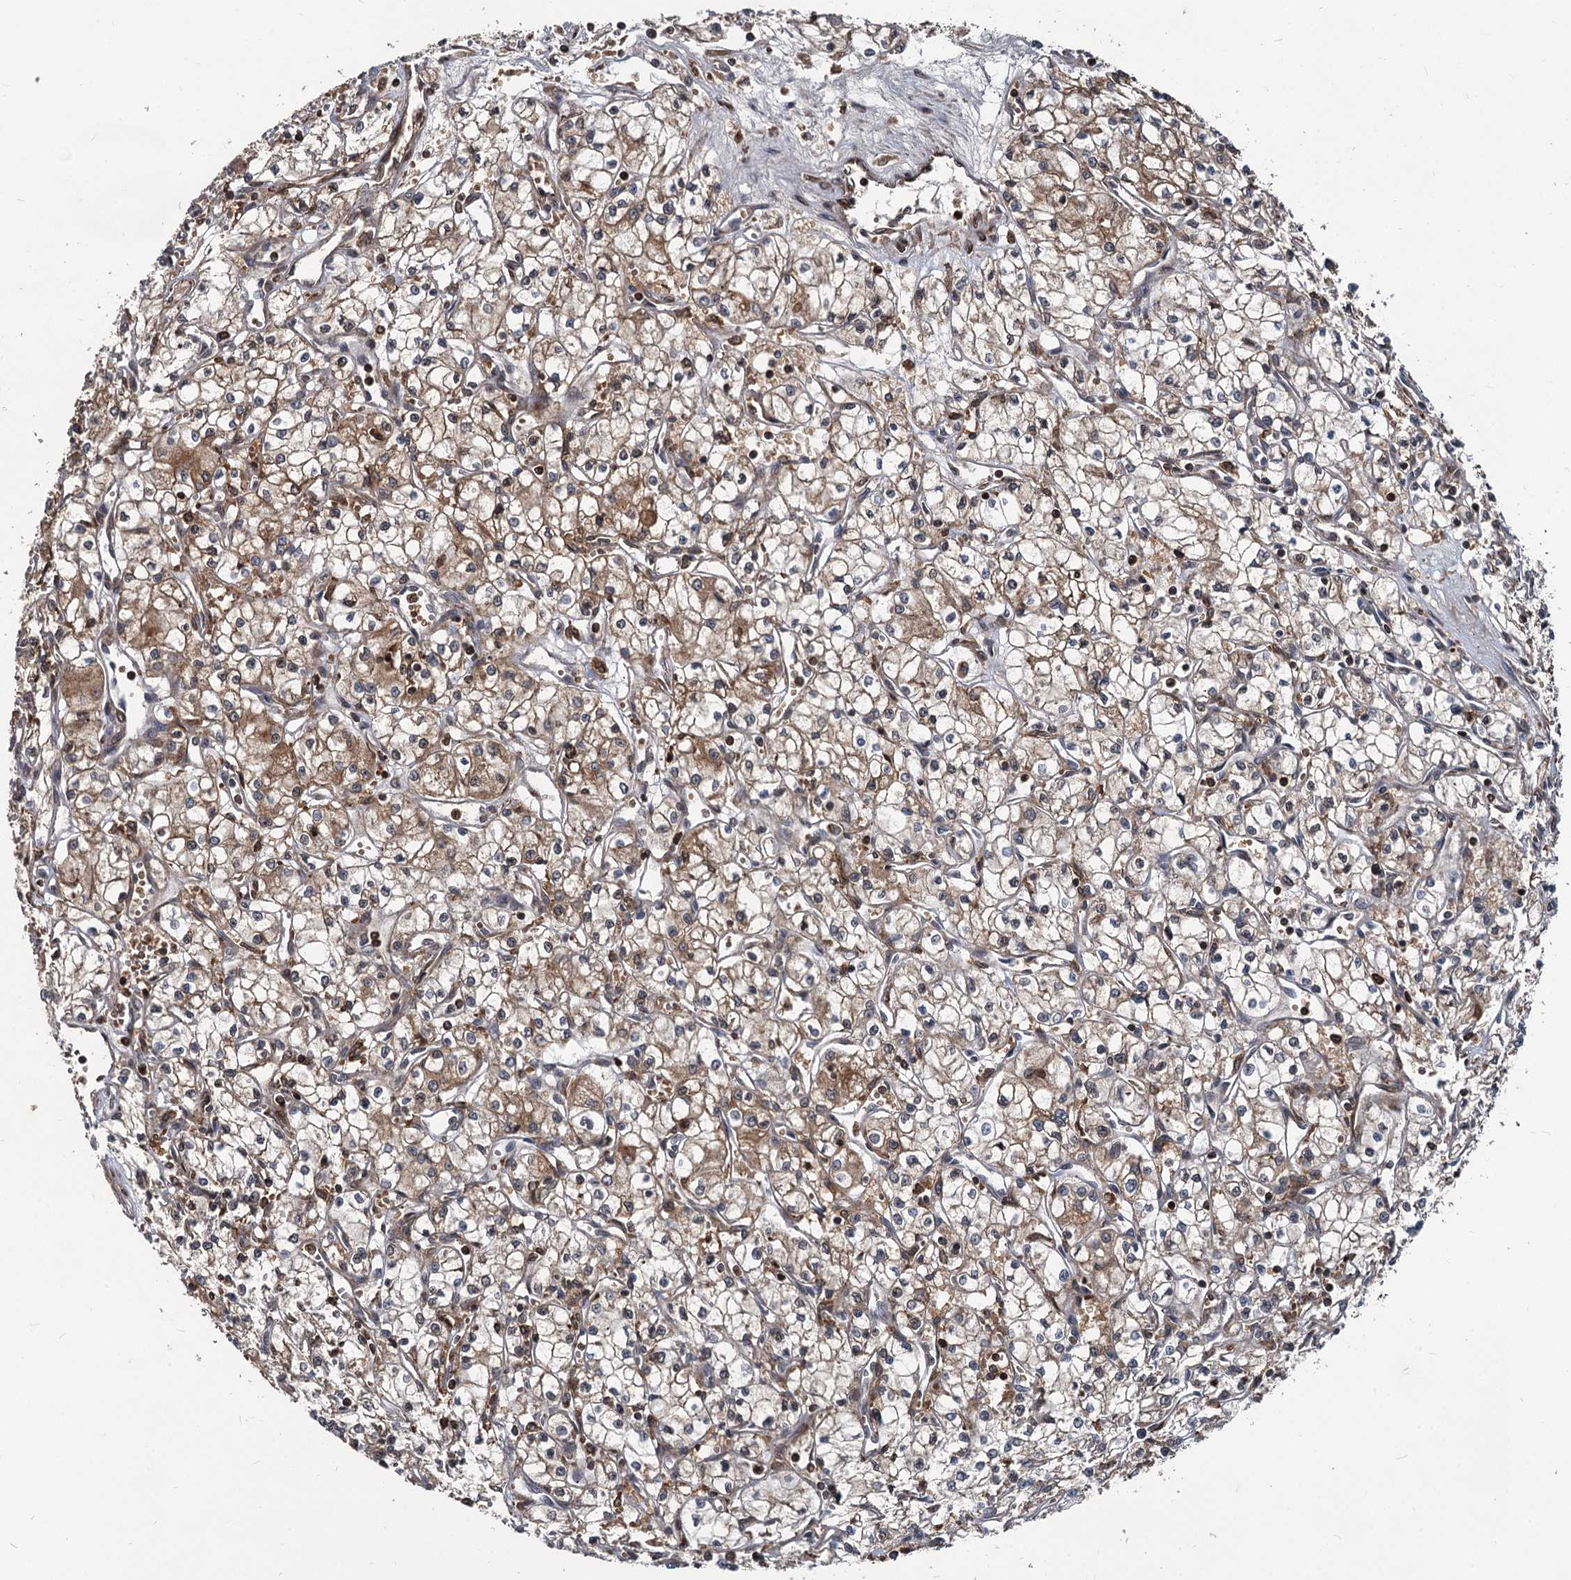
{"staining": {"intensity": "moderate", "quantity": "<25%", "location": "cytoplasmic/membranous"}, "tissue": "renal cancer", "cell_type": "Tumor cells", "image_type": "cancer", "snomed": [{"axis": "morphology", "description": "Adenocarcinoma, NOS"}, {"axis": "topography", "description": "Kidney"}], "caption": "Protein staining by immunohistochemistry exhibits moderate cytoplasmic/membranous expression in about <25% of tumor cells in renal adenocarcinoma.", "gene": "STIM1", "patient": {"sex": "male", "age": 59}}